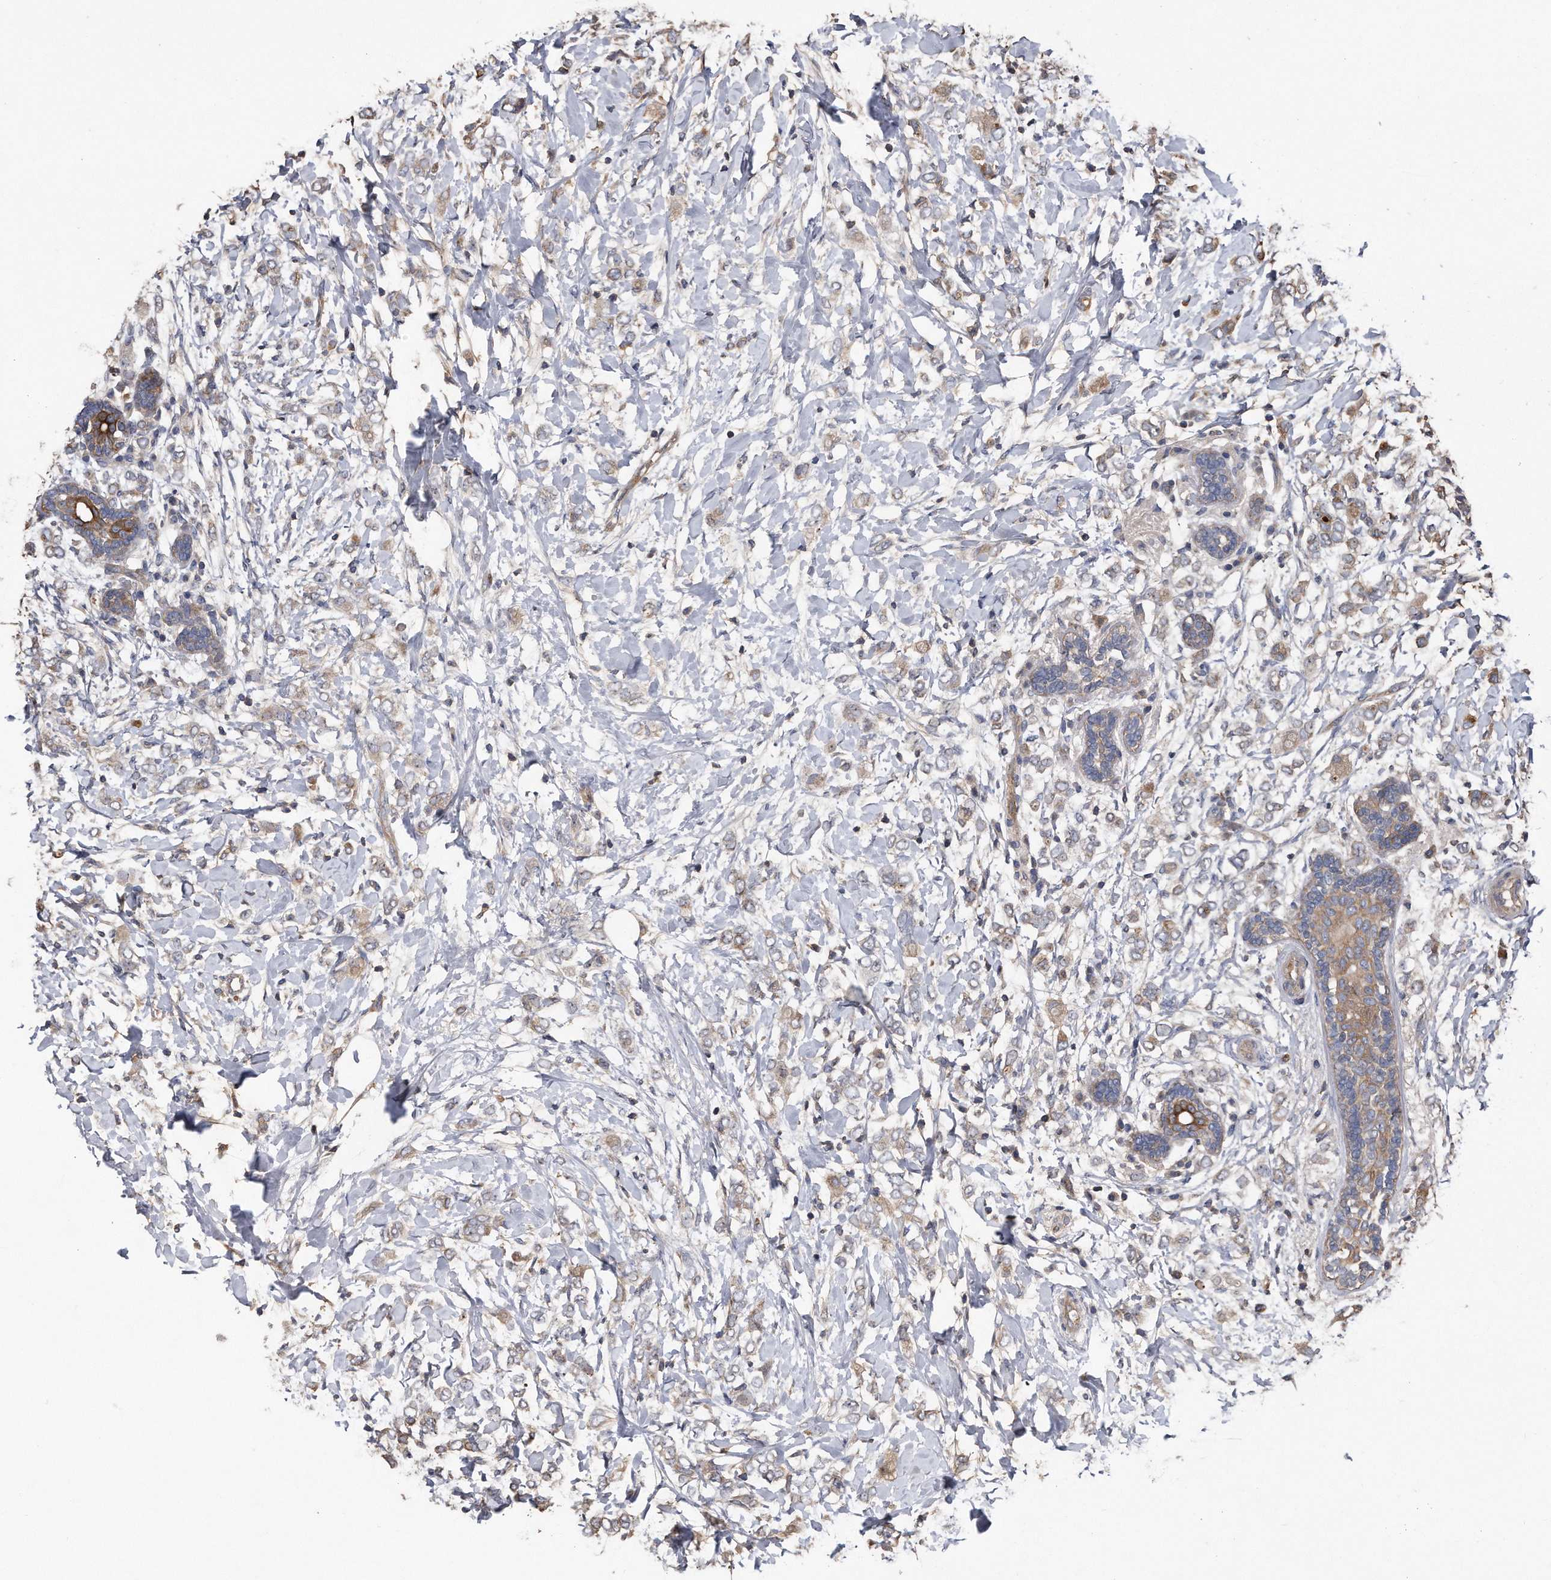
{"staining": {"intensity": "weak", "quantity": ">75%", "location": "cytoplasmic/membranous"}, "tissue": "breast cancer", "cell_type": "Tumor cells", "image_type": "cancer", "snomed": [{"axis": "morphology", "description": "Normal tissue, NOS"}, {"axis": "morphology", "description": "Lobular carcinoma"}, {"axis": "topography", "description": "Breast"}], "caption": "Breast cancer was stained to show a protein in brown. There is low levels of weak cytoplasmic/membranous positivity in about >75% of tumor cells.", "gene": "KCND3", "patient": {"sex": "female", "age": 47}}